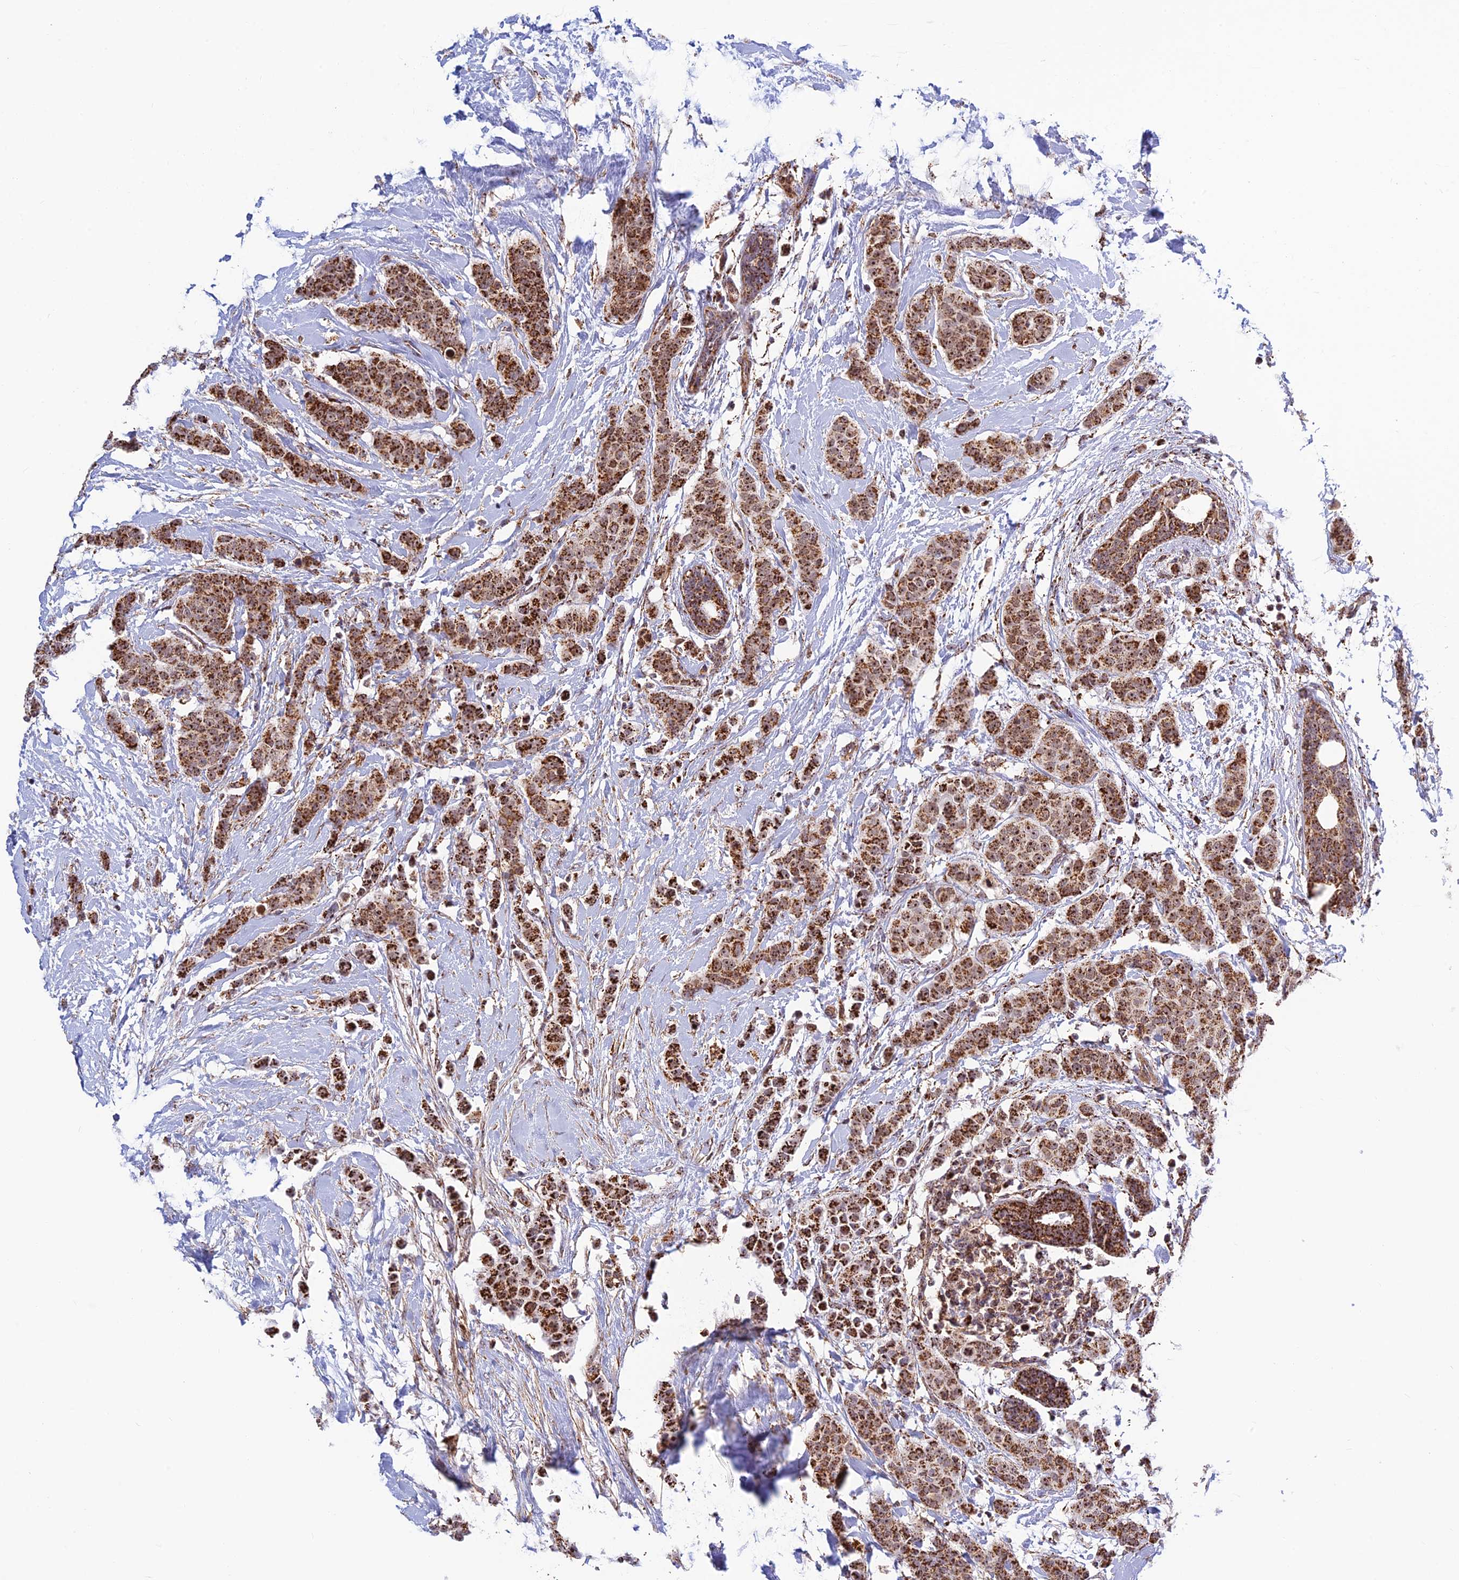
{"staining": {"intensity": "strong", "quantity": ">75%", "location": "cytoplasmic/membranous"}, "tissue": "breast cancer", "cell_type": "Tumor cells", "image_type": "cancer", "snomed": [{"axis": "morphology", "description": "Duct carcinoma"}, {"axis": "topography", "description": "Breast"}], "caption": "Tumor cells display strong cytoplasmic/membranous expression in approximately >75% of cells in breast cancer (infiltrating ductal carcinoma).", "gene": "POLR1G", "patient": {"sex": "female", "age": 40}}